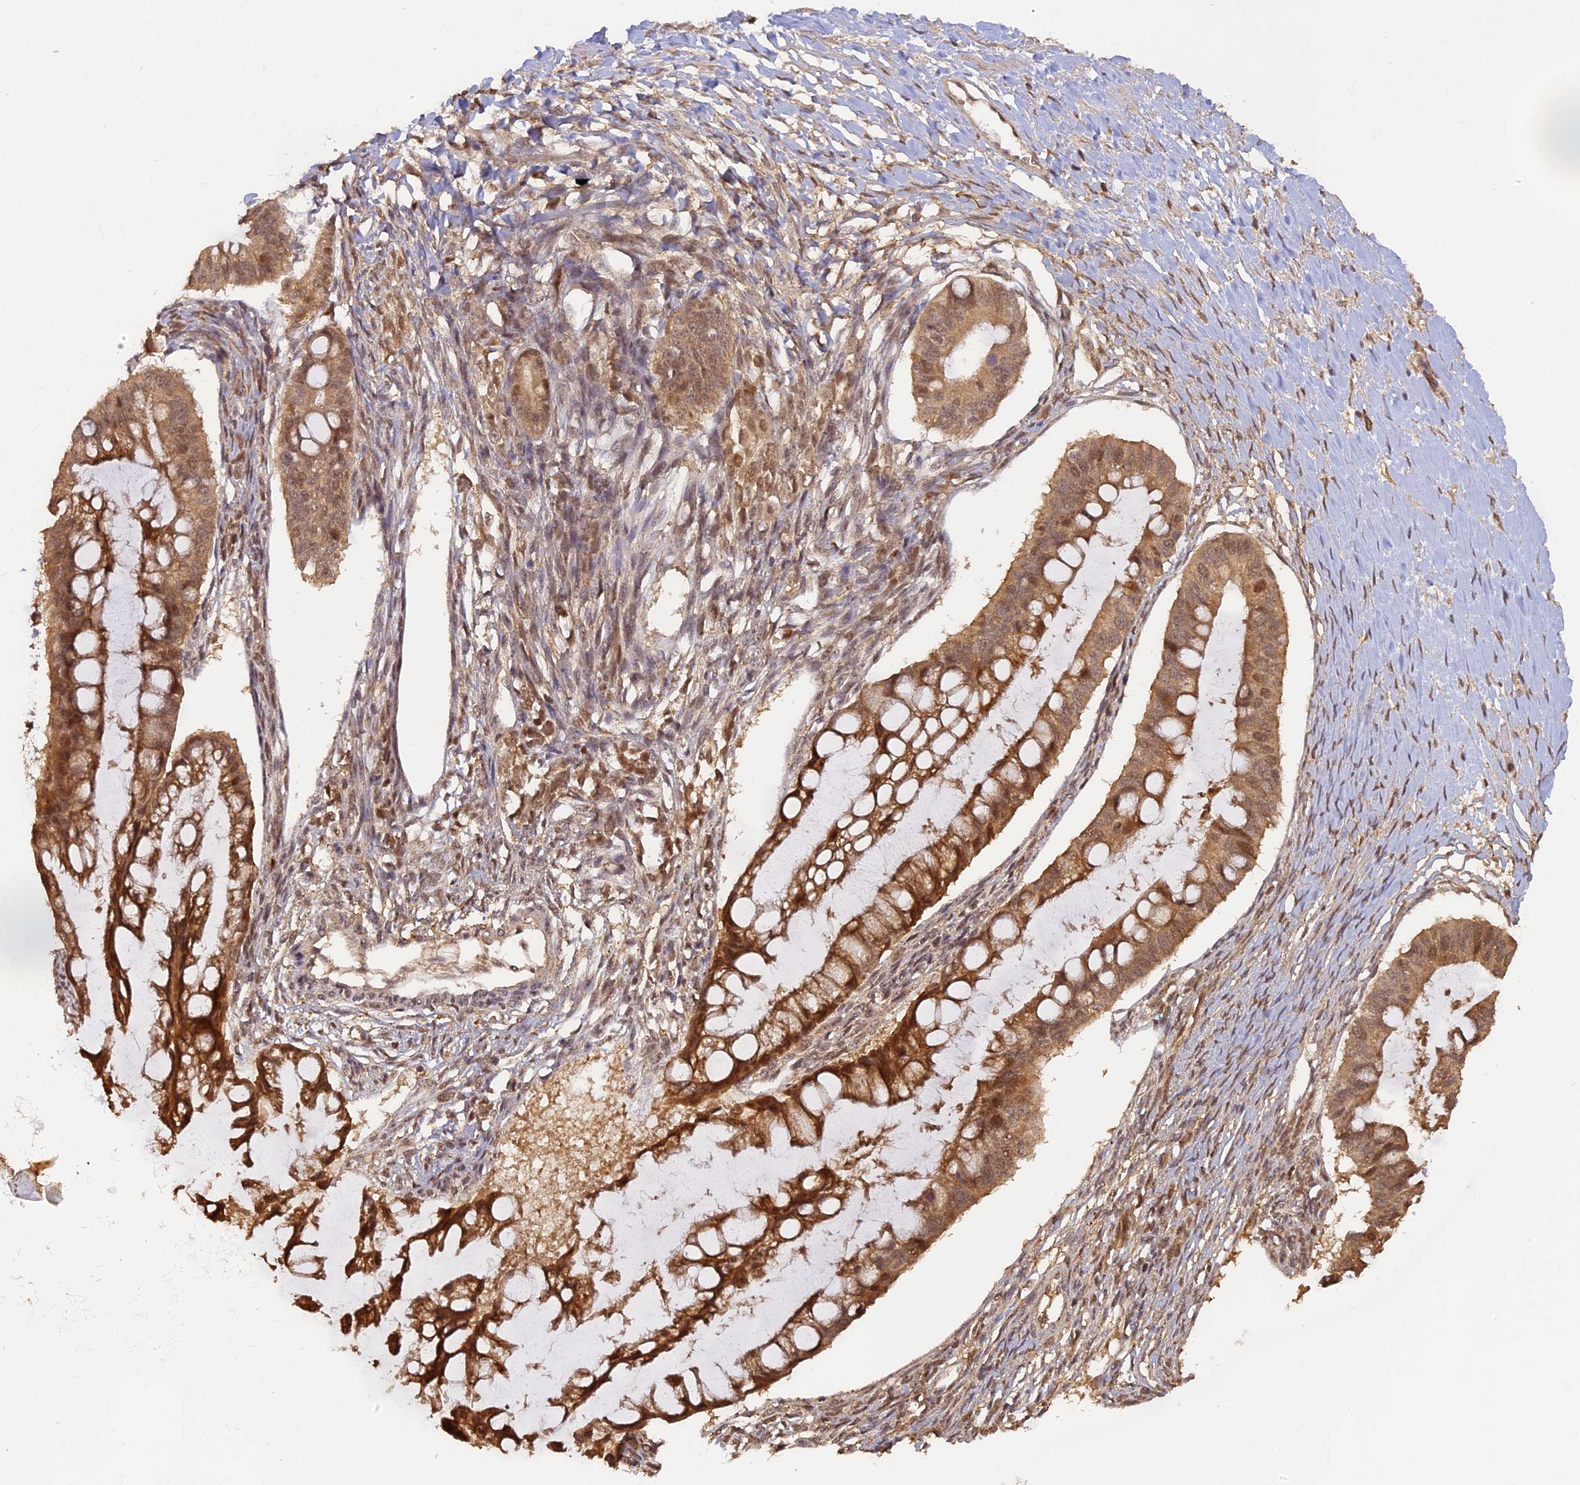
{"staining": {"intensity": "moderate", "quantity": ">75%", "location": "cytoplasmic/membranous,nuclear"}, "tissue": "ovarian cancer", "cell_type": "Tumor cells", "image_type": "cancer", "snomed": [{"axis": "morphology", "description": "Cystadenocarcinoma, mucinous, NOS"}, {"axis": "topography", "description": "Ovary"}], "caption": "The histopathology image demonstrates immunohistochemical staining of mucinous cystadenocarcinoma (ovarian). There is moderate cytoplasmic/membranous and nuclear staining is present in approximately >75% of tumor cells.", "gene": "MYBL2", "patient": {"sex": "female", "age": 73}}